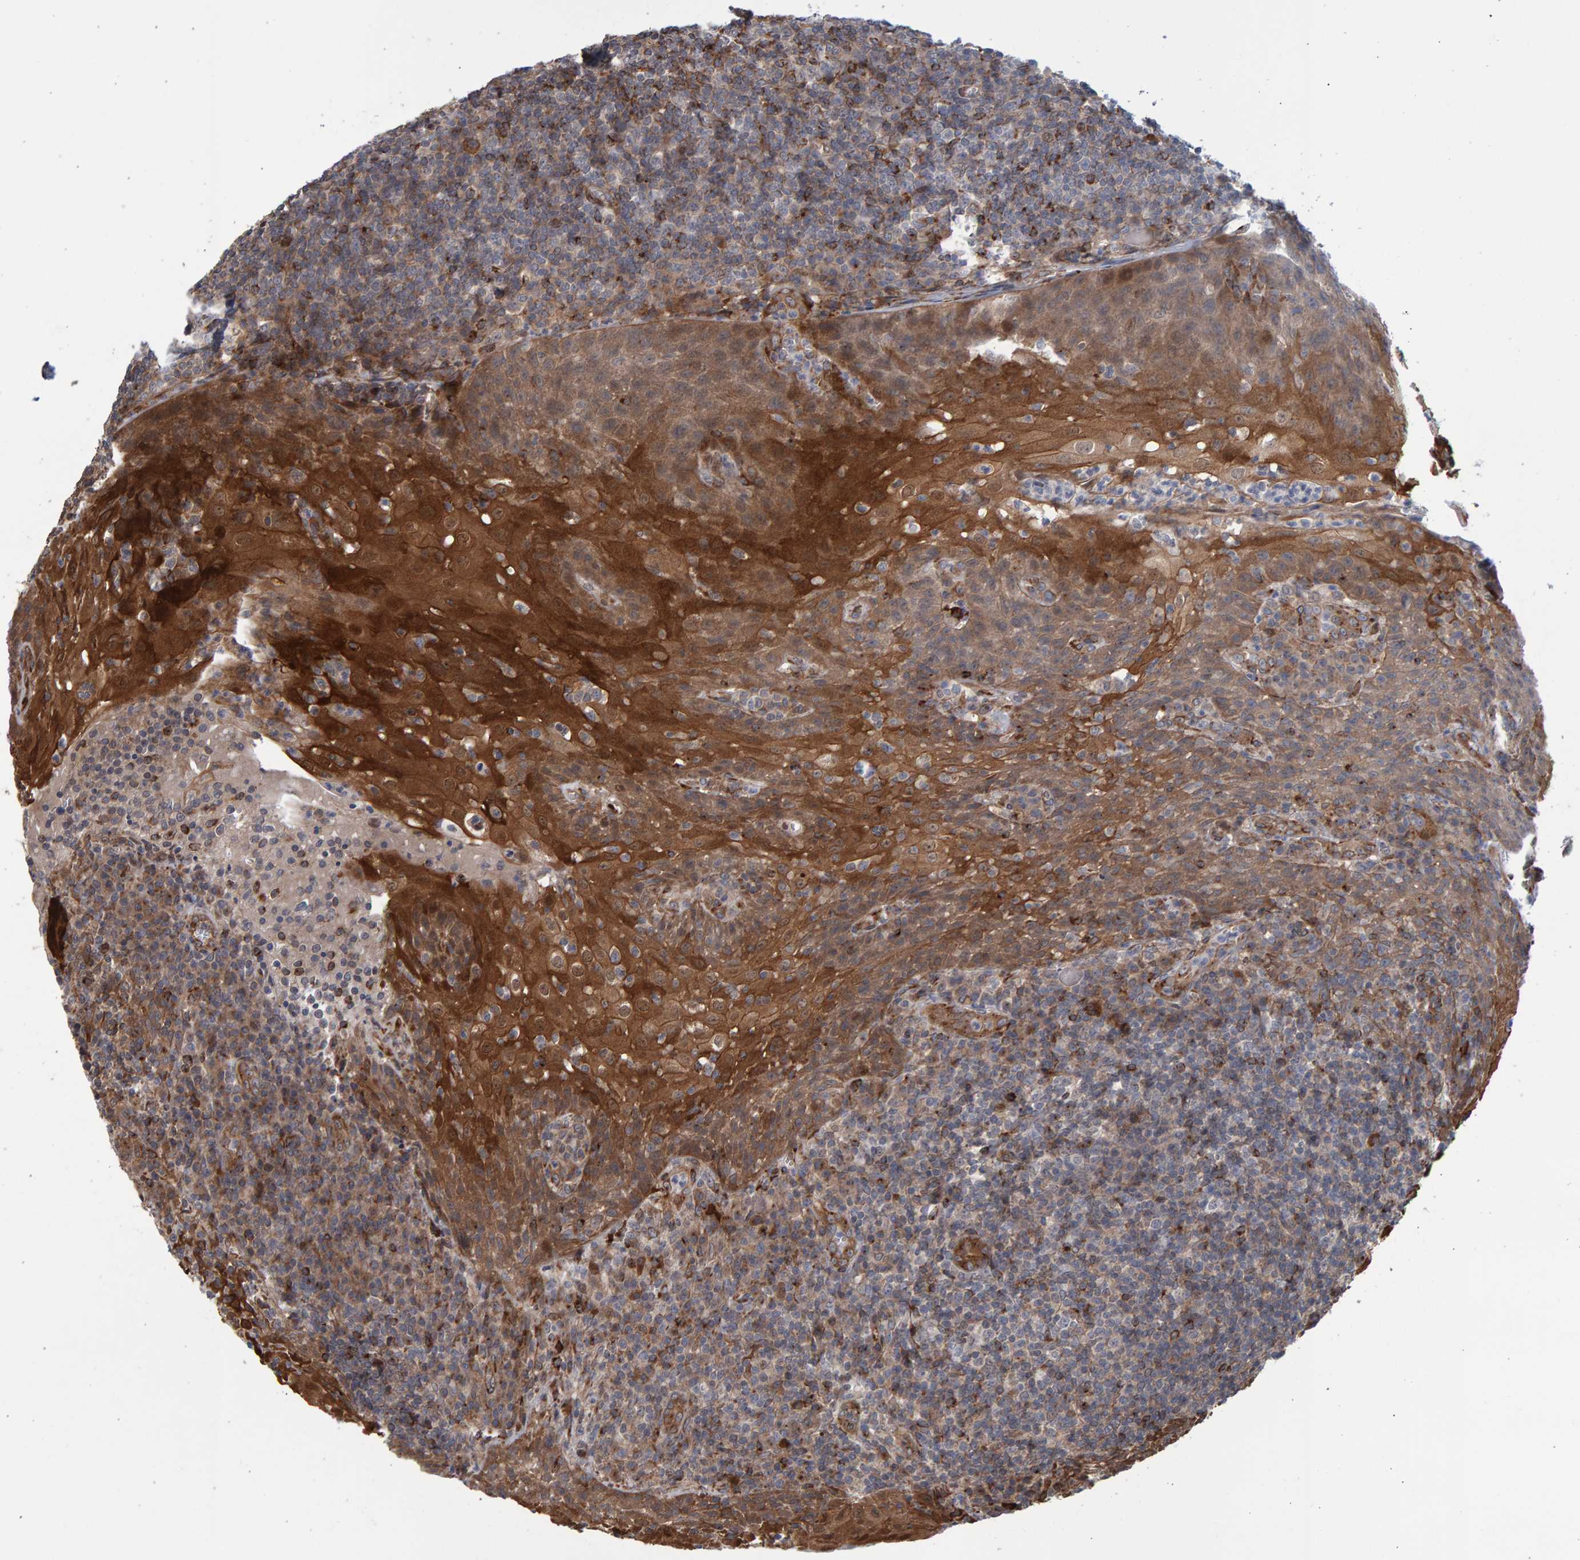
{"staining": {"intensity": "moderate", "quantity": "<25%", "location": "cytoplasmic/membranous"}, "tissue": "tonsil", "cell_type": "Germinal center cells", "image_type": "normal", "snomed": [{"axis": "morphology", "description": "Normal tissue, NOS"}, {"axis": "topography", "description": "Tonsil"}], "caption": "IHC micrograph of benign tonsil stained for a protein (brown), which displays low levels of moderate cytoplasmic/membranous positivity in approximately <25% of germinal center cells.", "gene": "LRBA", "patient": {"sex": "male", "age": 37}}